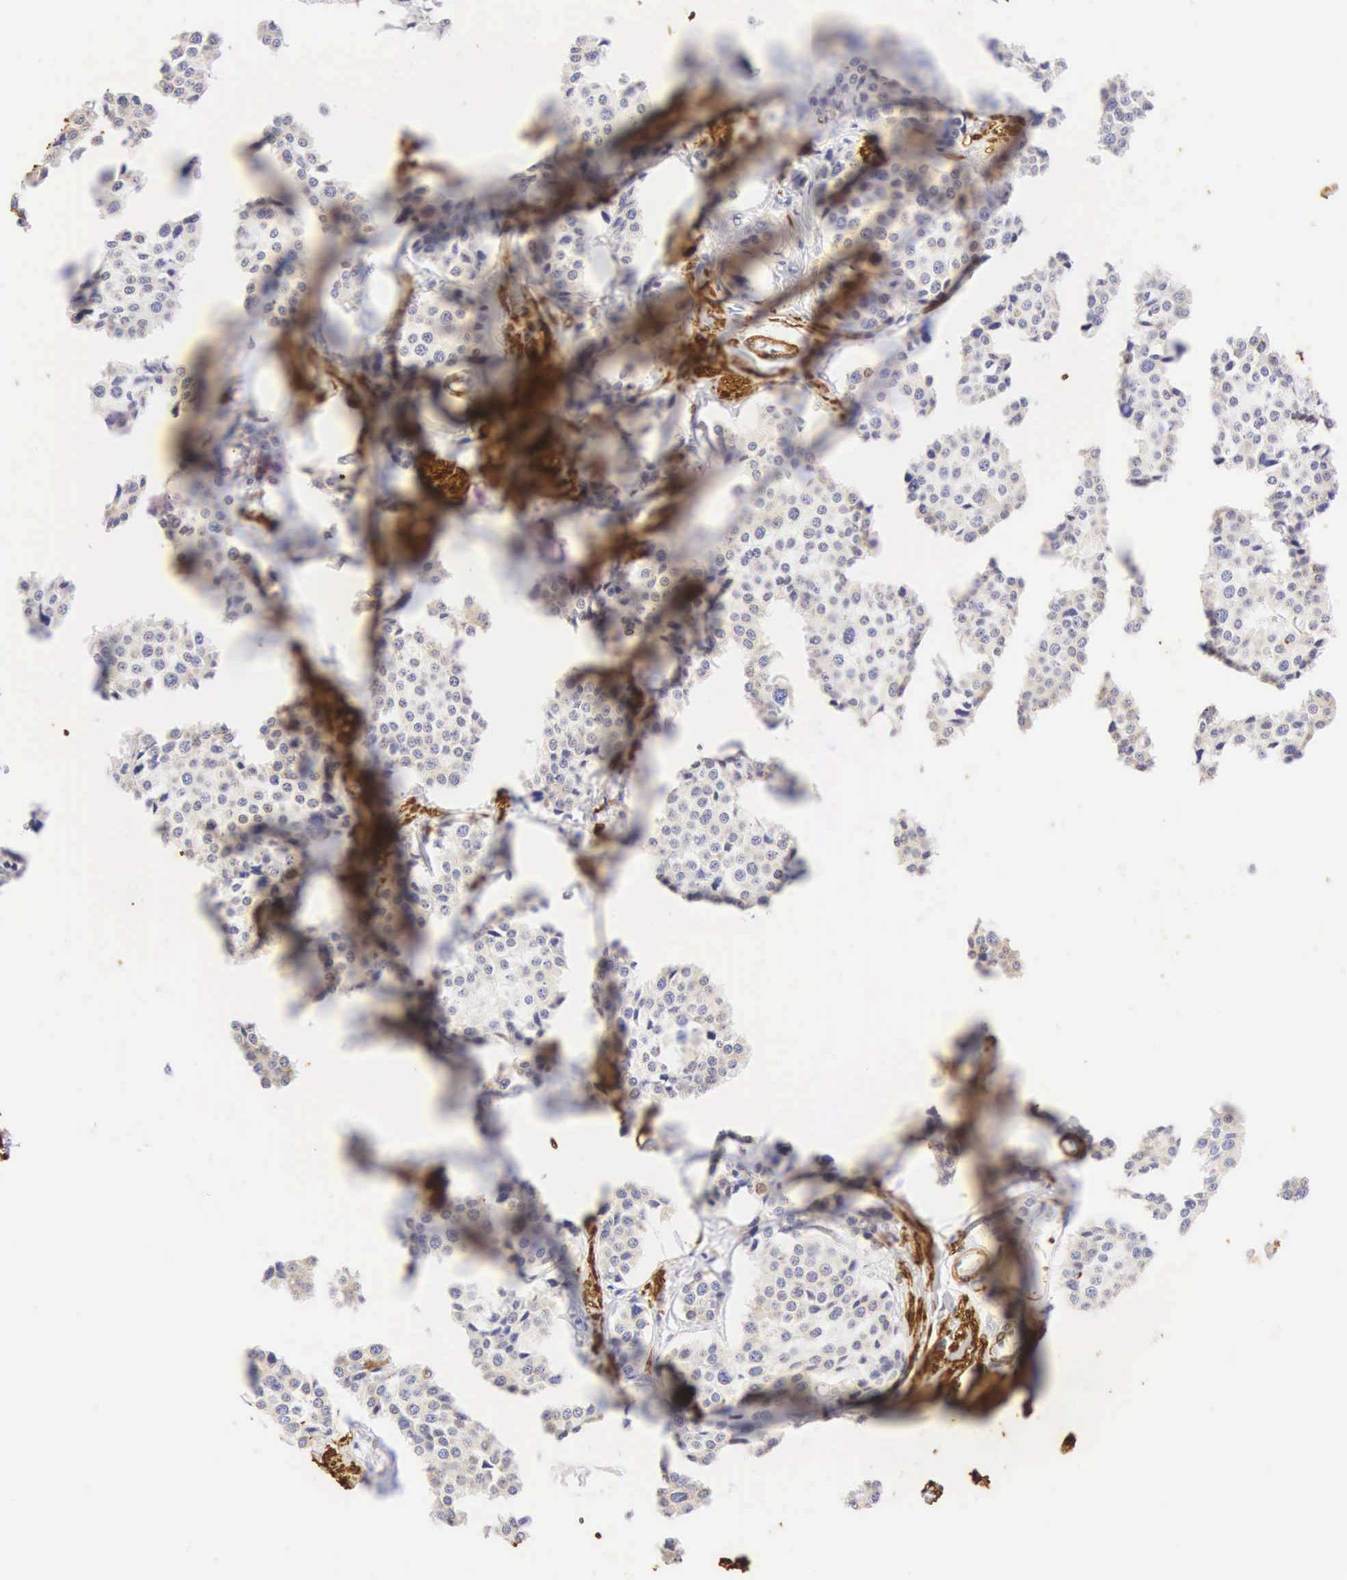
{"staining": {"intensity": "negative", "quantity": "none", "location": "none"}, "tissue": "carcinoid", "cell_type": "Tumor cells", "image_type": "cancer", "snomed": [{"axis": "morphology", "description": "Carcinoid, malignant, NOS"}, {"axis": "topography", "description": "Small intestine"}], "caption": "Immunohistochemistry (IHC) histopathology image of malignant carcinoid stained for a protein (brown), which demonstrates no staining in tumor cells.", "gene": "CNN1", "patient": {"sex": "male", "age": 60}}